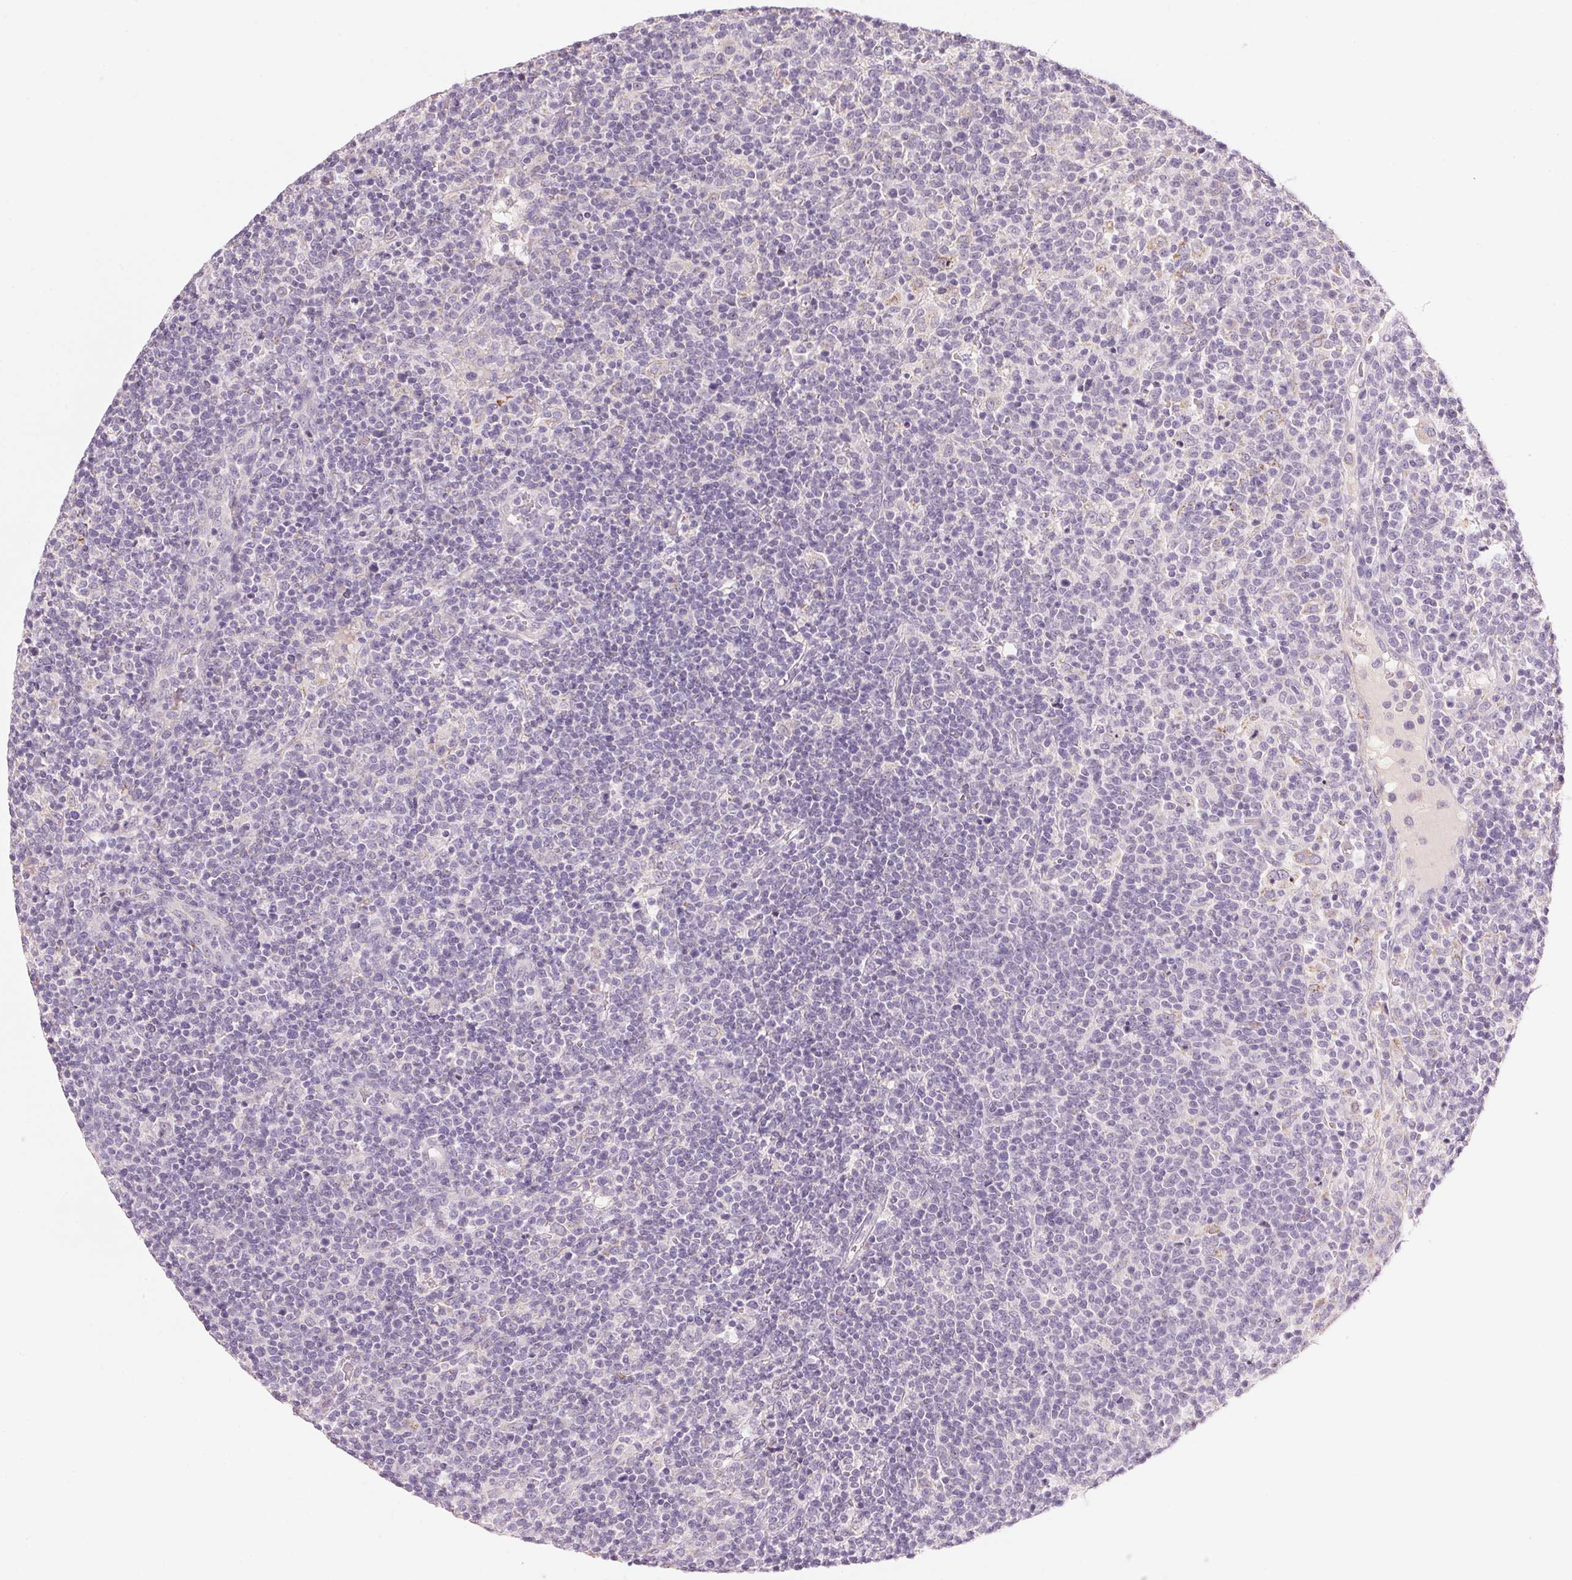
{"staining": {"intensity": "negative", "quantity": "none", "location": "none"}, "tissue": "lymphoma", "cell_type": "Tumor cells", "image_type": "cancer", "snomed": [{"axis": "morphology", "description": "Malignant lymphoma, non-Hodgkin's type, High grade"}, {"axis": "topography", "description": "Lymph node"}], "caption": "DAB (3,3'-diaminobenzidine) immunohistochemical staining of human high-grade malignant lymphoma, non-Hodgkin's type shows no significant staining in tumor cells. (Immunohistochemistry (ihc), brightfield microscopy, high magnification).", "gene": "CYP11B1", "patient": {"sex": "male", "age": 61}}